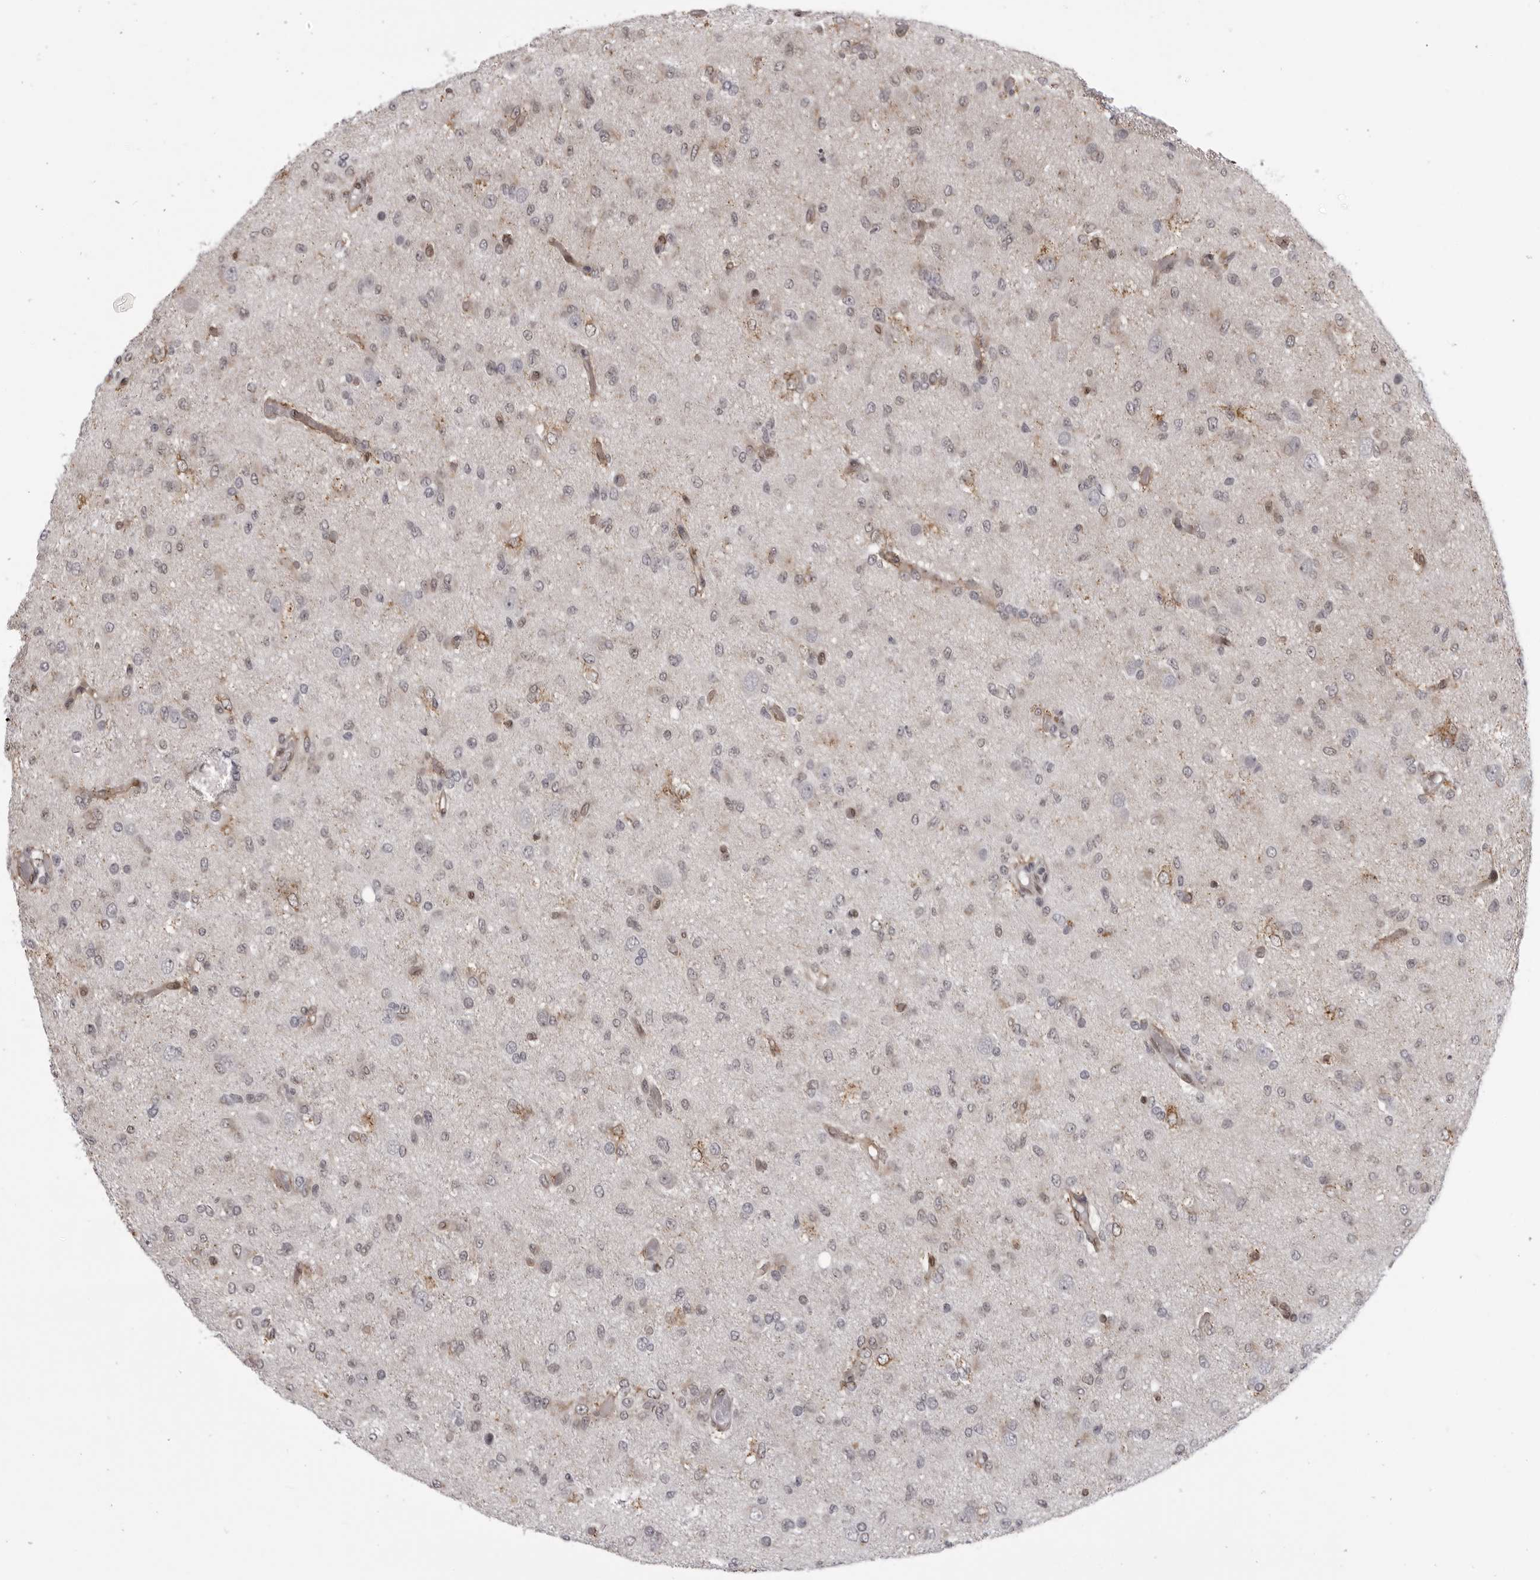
{"staining": {"intensity": "negative", "quantity": "none", "location": "none"}, "tissue": "glioma", "cell_type": "Tumor cells", "image_type": "cancer", "snomed": [{"axis": "morphology", "description": "Glioma, malignant, High grade"}, {"axis": "topography", "description": "Brain"}], "caption": "This is an immunohistochemistry image of human high-grade glioma (malignant). There is no positivity in tumor cells.", "gene": "MAPK12", "patient": {"sex": "female", "age": 59}}